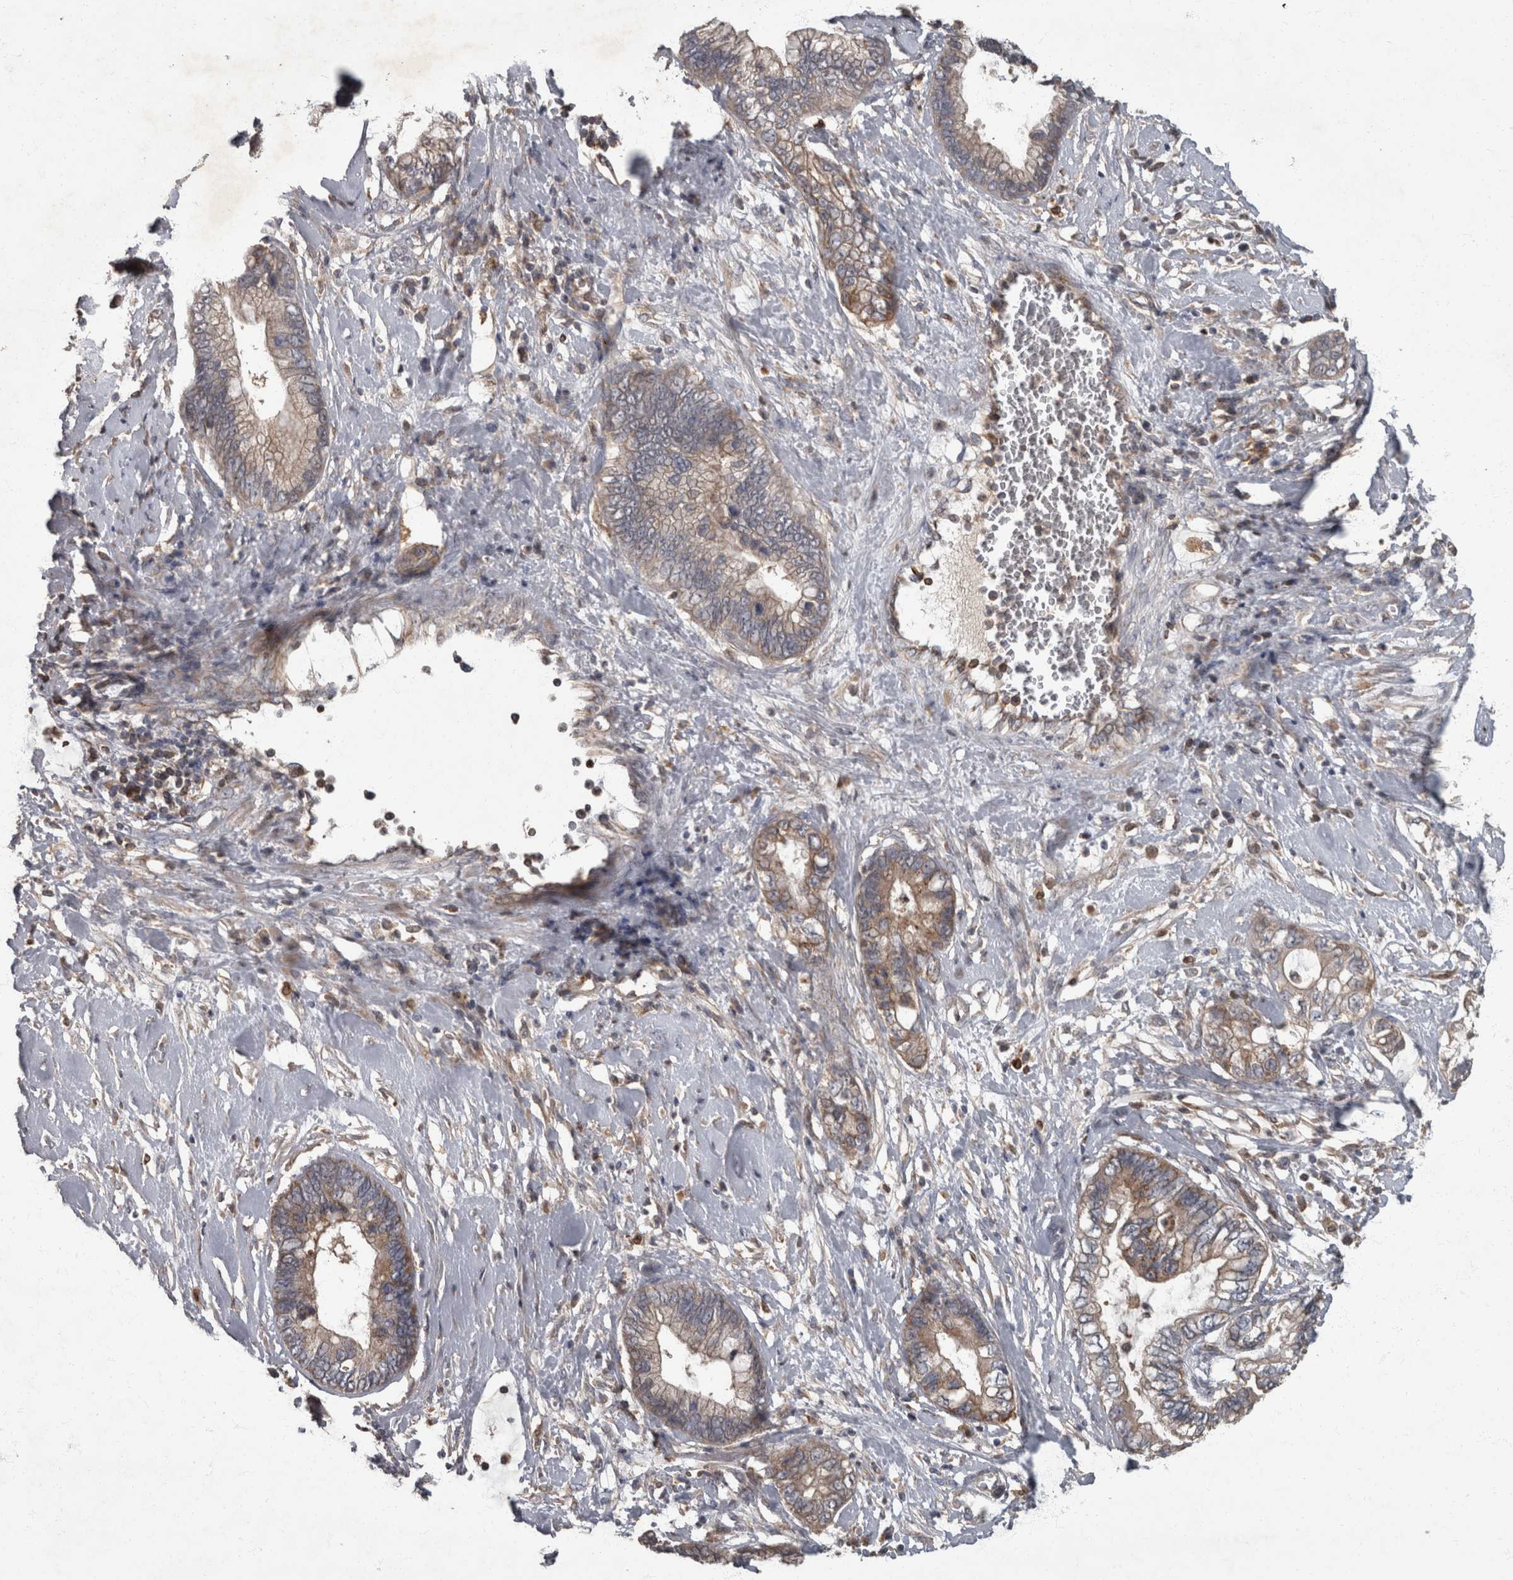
{"staining": {"intensity": "weak", "quantity": ">75%", "location": "cytoplasmic/membranous"}, "tissue": "cervical cancer", "cell_type": "Tumor cells", "image_type": "cancer", "snomed": [{"axis": "morphology", "description": "Adenocarcinoma, NOS"}, {"axis": "topography", "description": "Cervix"}], "caption": "DAB (3,3'-diaminobenzidine) immunohistochemical staining of human cervical cancer shows weak cytoplasmic/membranous protein expression in about >75% of tumor cells. (IHC, brightfield microscopy, high magnification).", "gene": "PPP1R3C", "patient": {"sex": "female", "age": 44}}